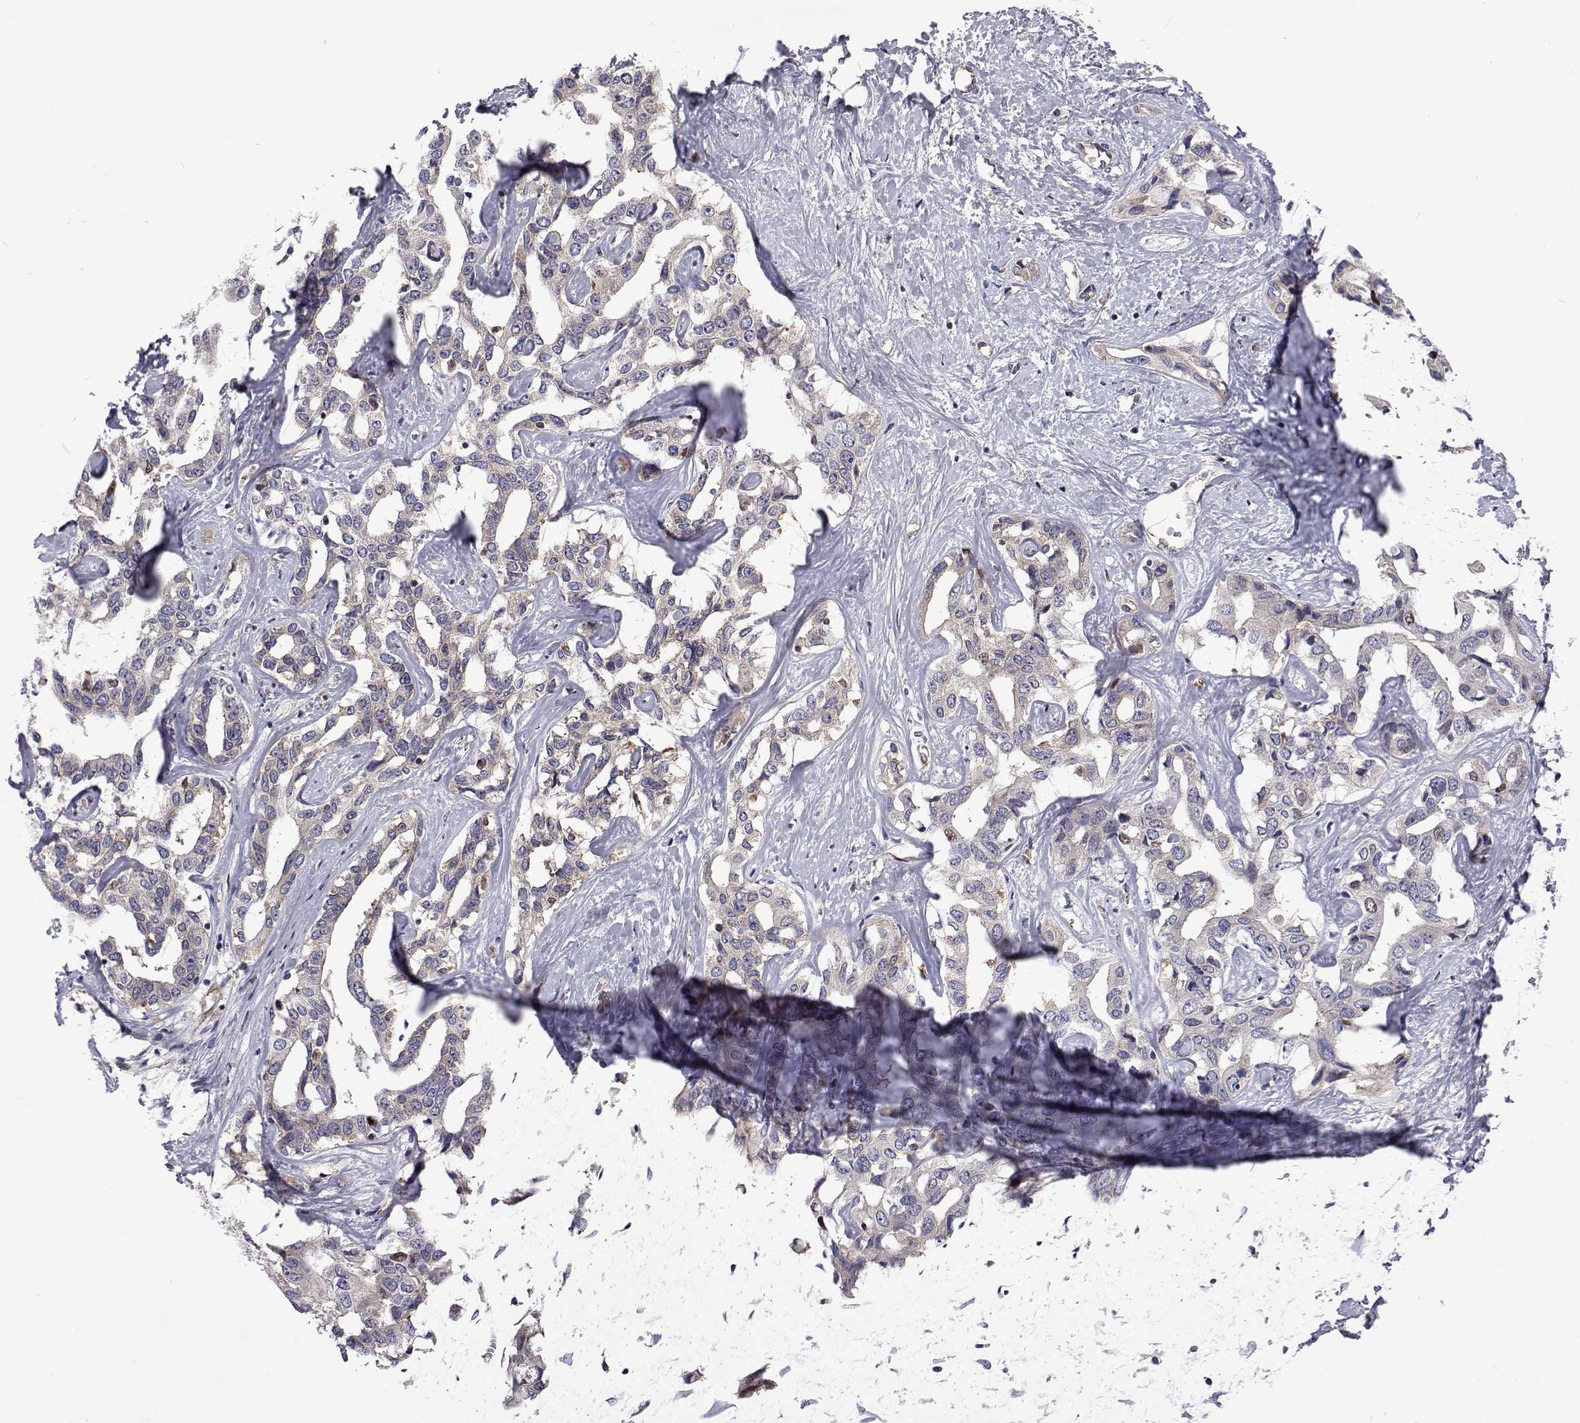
{"staining": {"intensity": "weak", "quantity": "<25%", "location": "nuclear"}, "tissue": "liver cancer", "cell_type": "Tumor cells", "image_type": "cancer", "snomed": [{"axis": "morphology", "description": "Cholangiocarcinoma"}, {"axis": "topography", "description": "Liver"}], "caption": "IHC of human cholangiocarcinoma (liver) exhibits no expression in tumor cells. Nuclei are stained in blue.", "gene": "TCF15", "patient": {"sex": "male", "age": 59}}